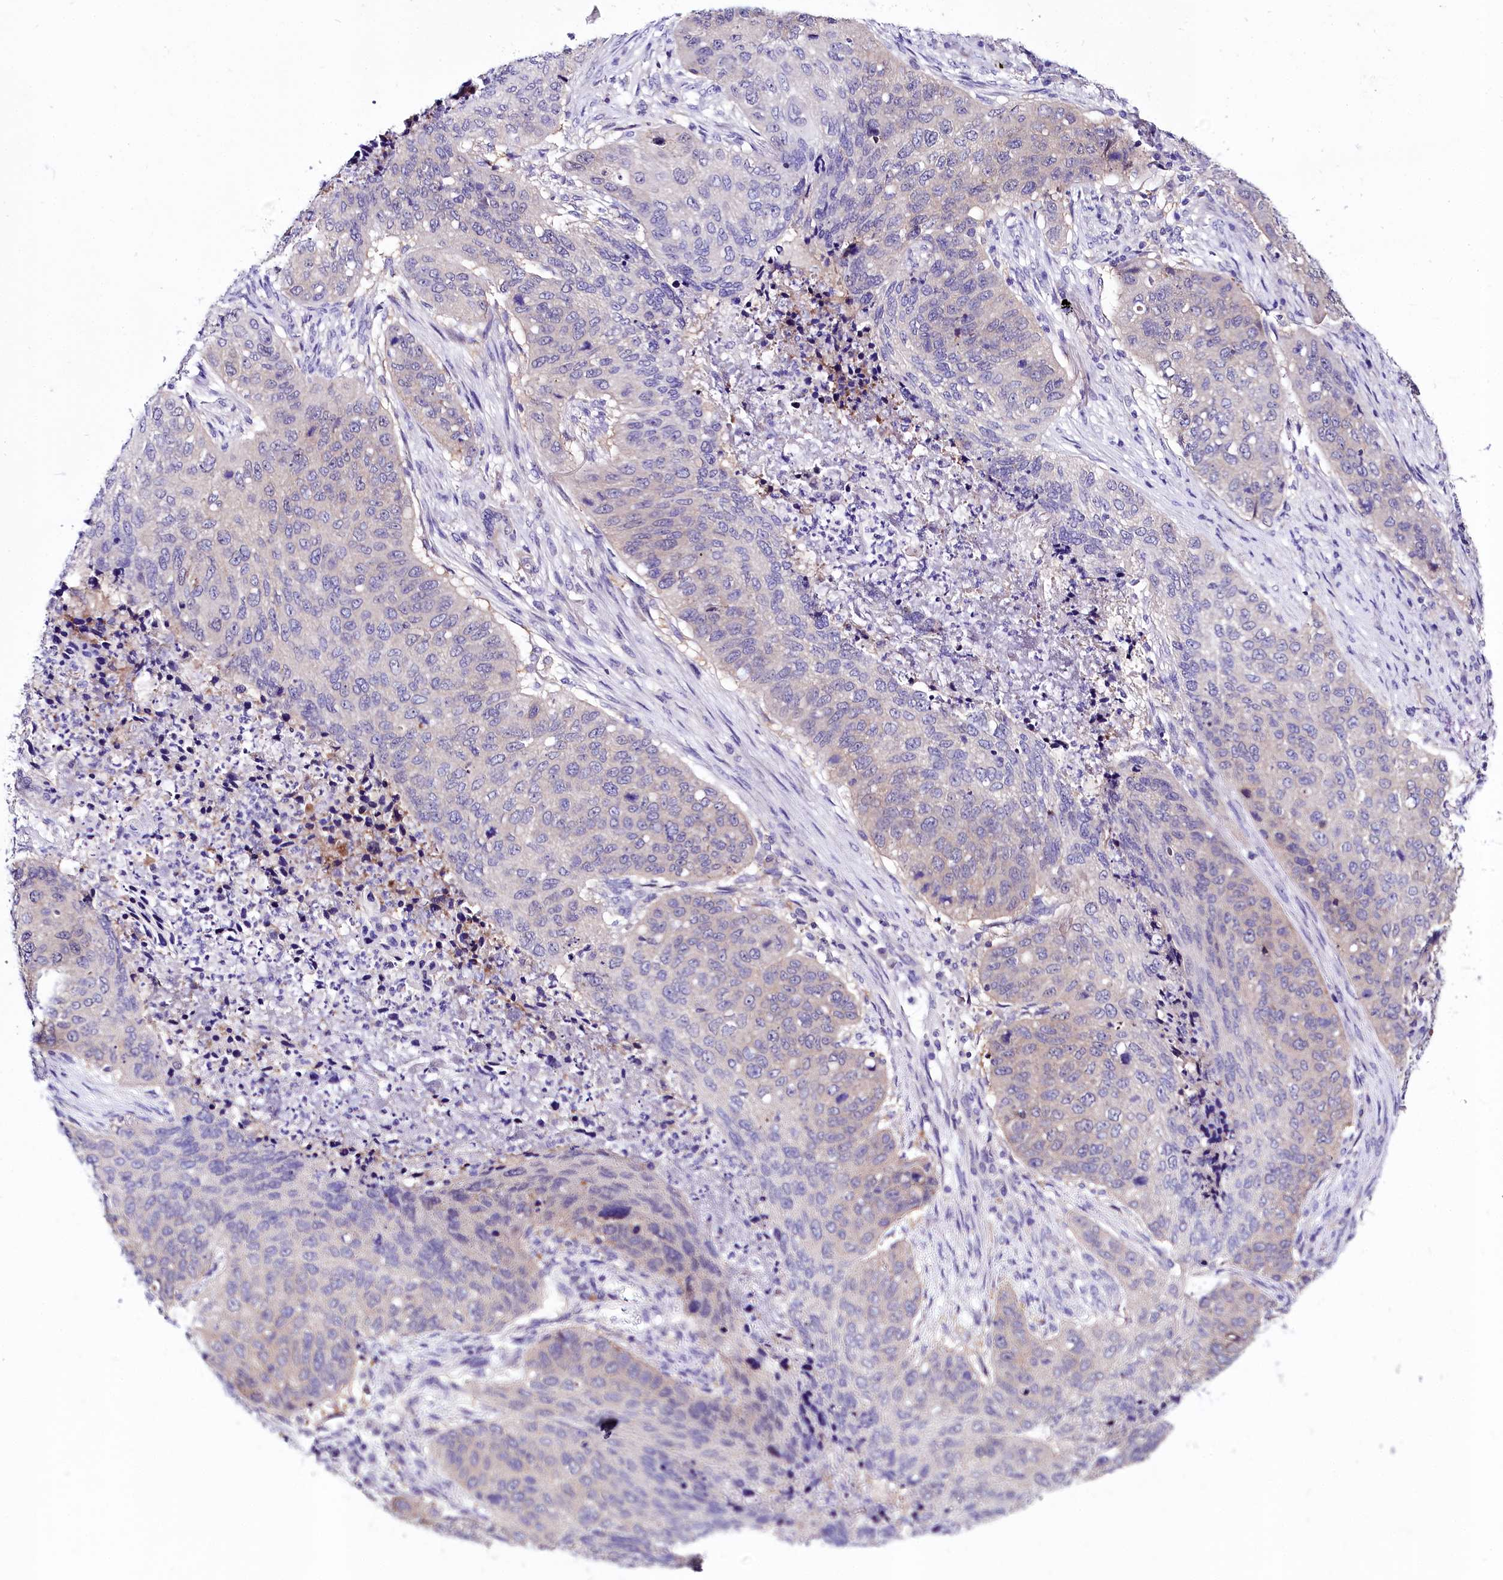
{"staining": {"intensity": "negative", "quantity": "none", "location": "none"}, "tissue": "lung cancer", "cell_type": "Tumor cells", "image_type": "cancer", "snomed": [{"axis": "morphology", "description": "Squamous cell carcinoma, NOS"}, {"axis": "topography", "description": "Lung"}], "caption": "Immunohistochemistry (IHC) micrograph of lung cancer (squamous cell carcinoma) stained for a protein (brown), which demonstrates no staining in tumor cells.", "gene": "ABHD5", "patient": {"sex": "female", "age": 63}}